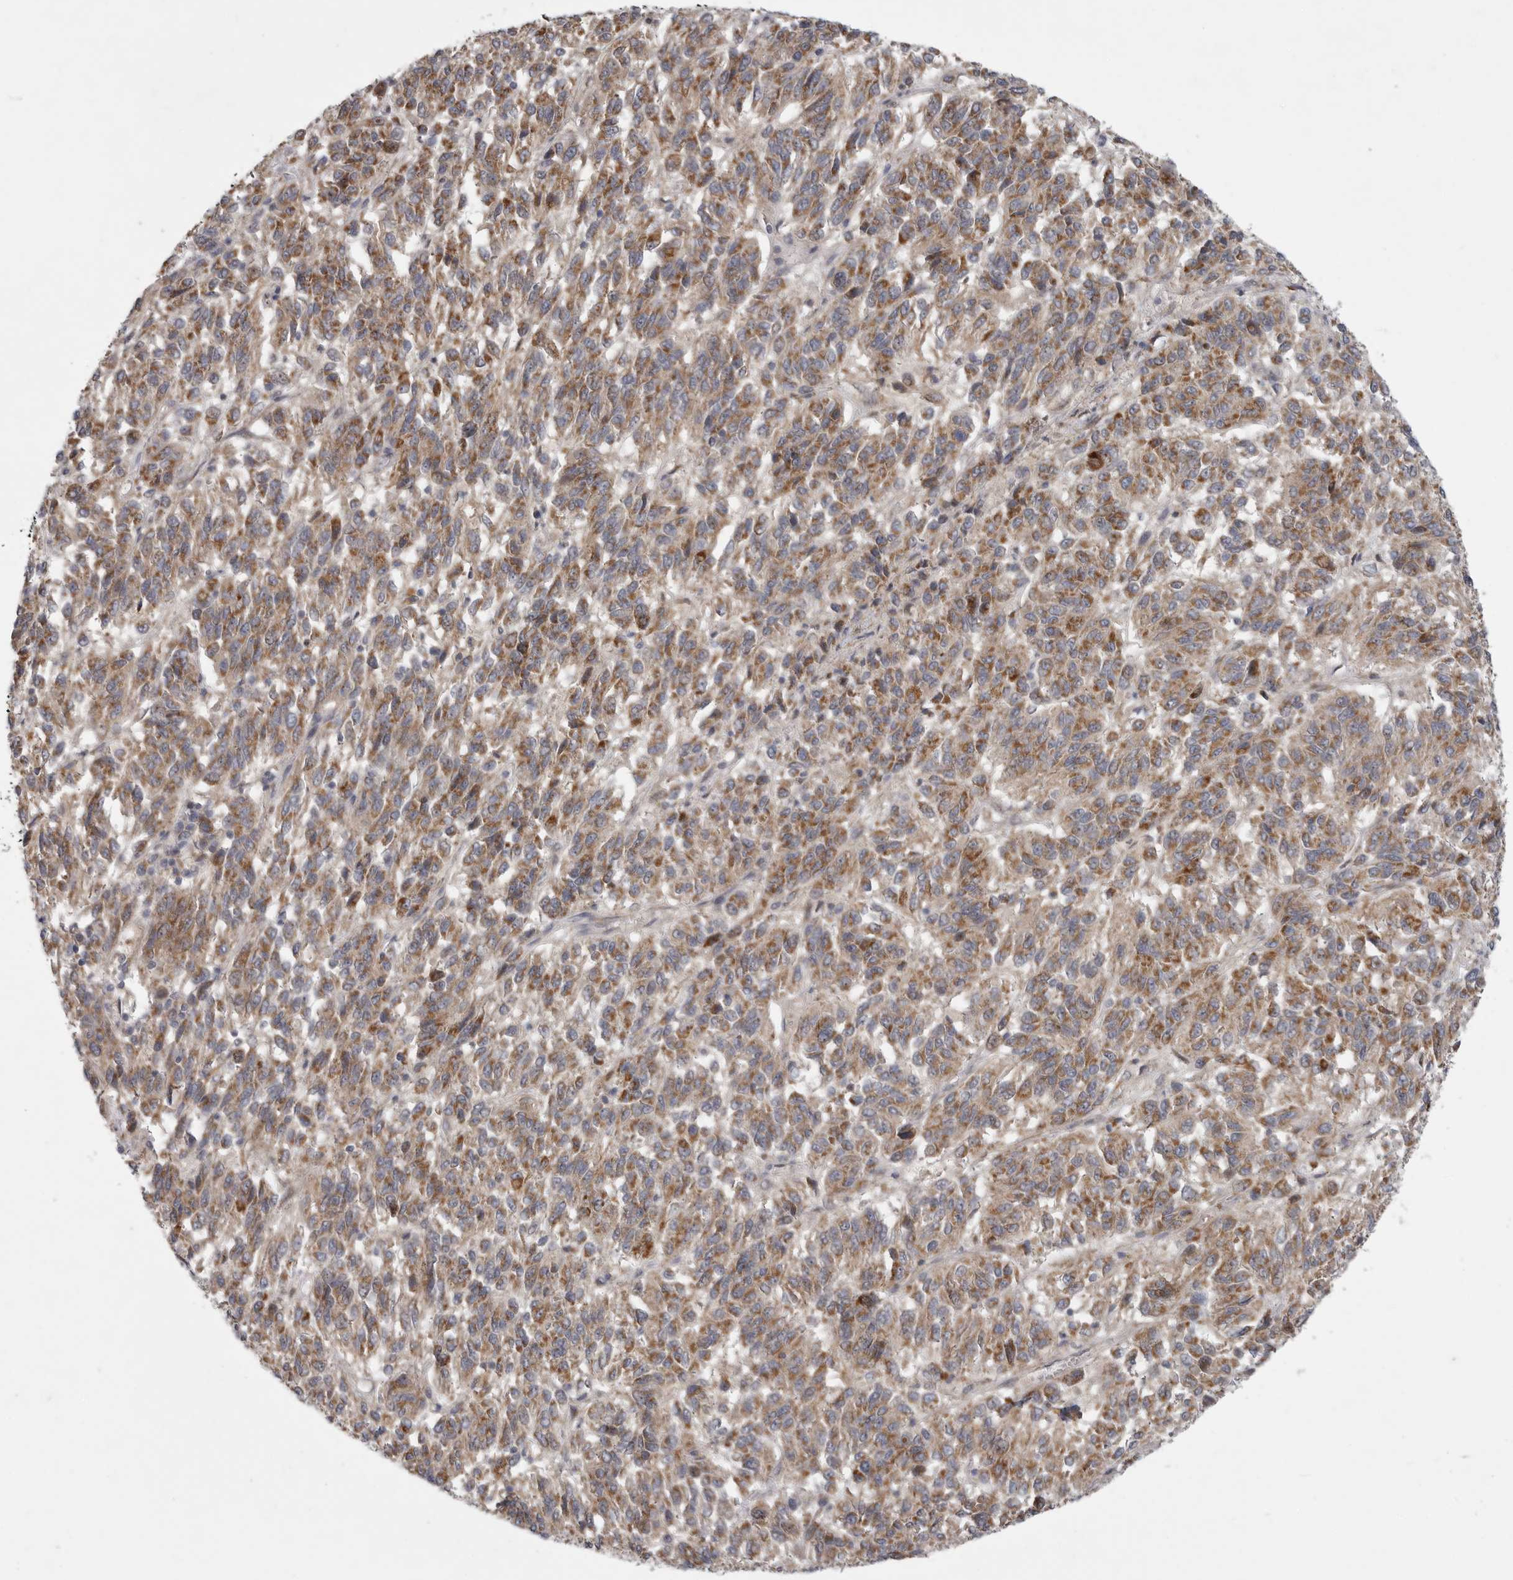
{"staining": {"intensity": "moderate", "quantity": ">75%", "location": "cytoplasmic/membranous"}, "tissue": "melanoma", "cell_type": "Tumor cells", "image_type": "cancer", "snomed": [{"axis": "morphology", "description": "Malignant melanoma, Metastatic site"}, {"axis": "topography", "description": "Lung"}], "caption": "This histopathology image demonstrates immunohistochemistry (IHC) staining of melanoma, with medium moderate cytoplasmic/membranous positivity in approximately >75% of tumor cells.", "gene": "FBXO43", "patient": {"sex": "male", "age": 64}}